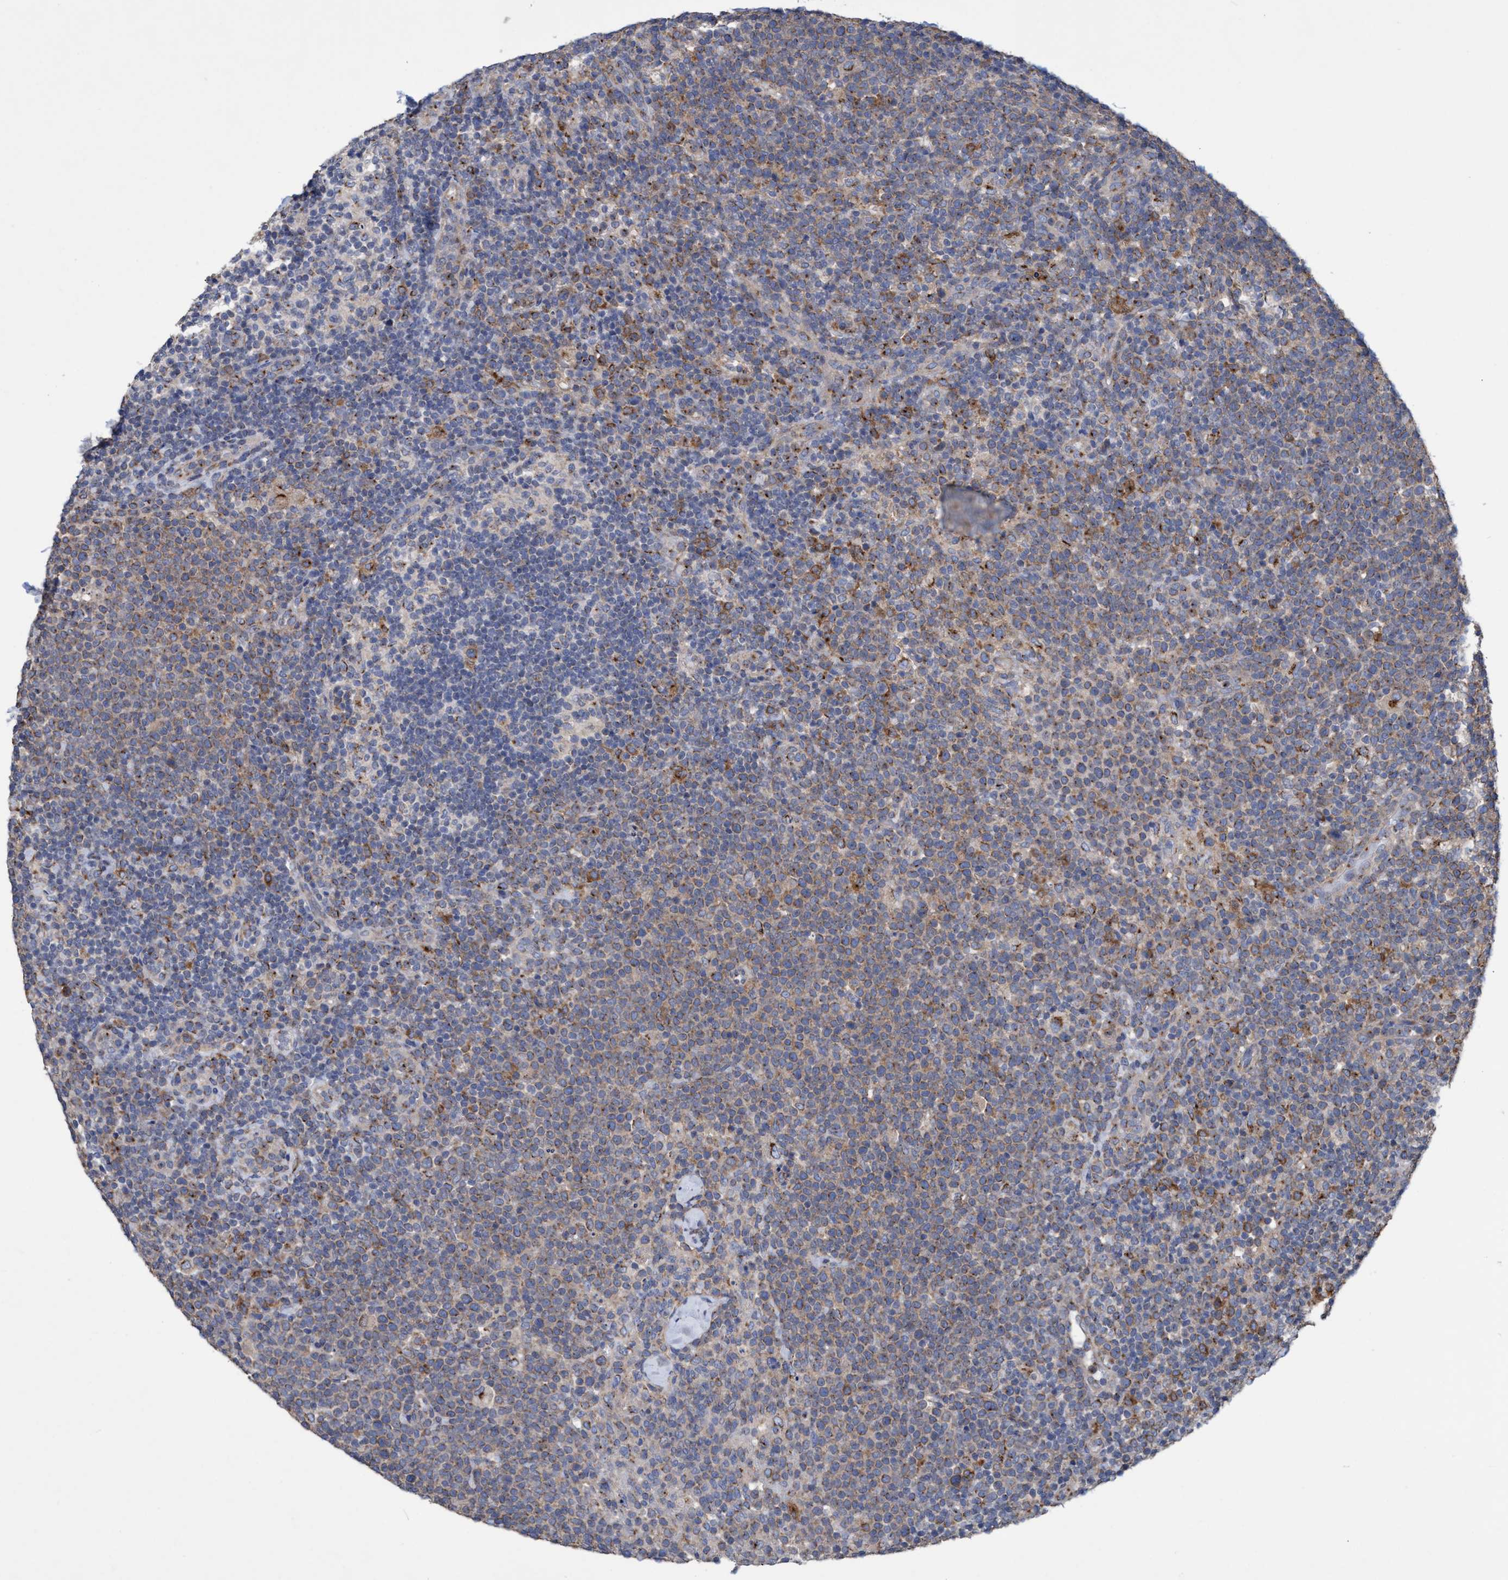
{"staining": {"intensity": "weak", "quantity": ">75%", "location": "cytoplasmic/membranous"}, "tissue": "lymphoma", "cell_type": "Tumor cells", "image_type": "cancer", "snomed": [{"axis": "morphology", "description": "Malignant lymphoma, non-Hodgkin's type, High grade"}, {"axis": "topography", "description": "Lymph node"}], "caption": "Brown immunohistochemical staining in high-grade malignant lymphoma, non-Hodgkin's type reveals weak cytoplasmic/membranous staining in approximately >75% of tumor cells.", "gene": "BICD2", "patient": {"sex": "male", "age": 61}}